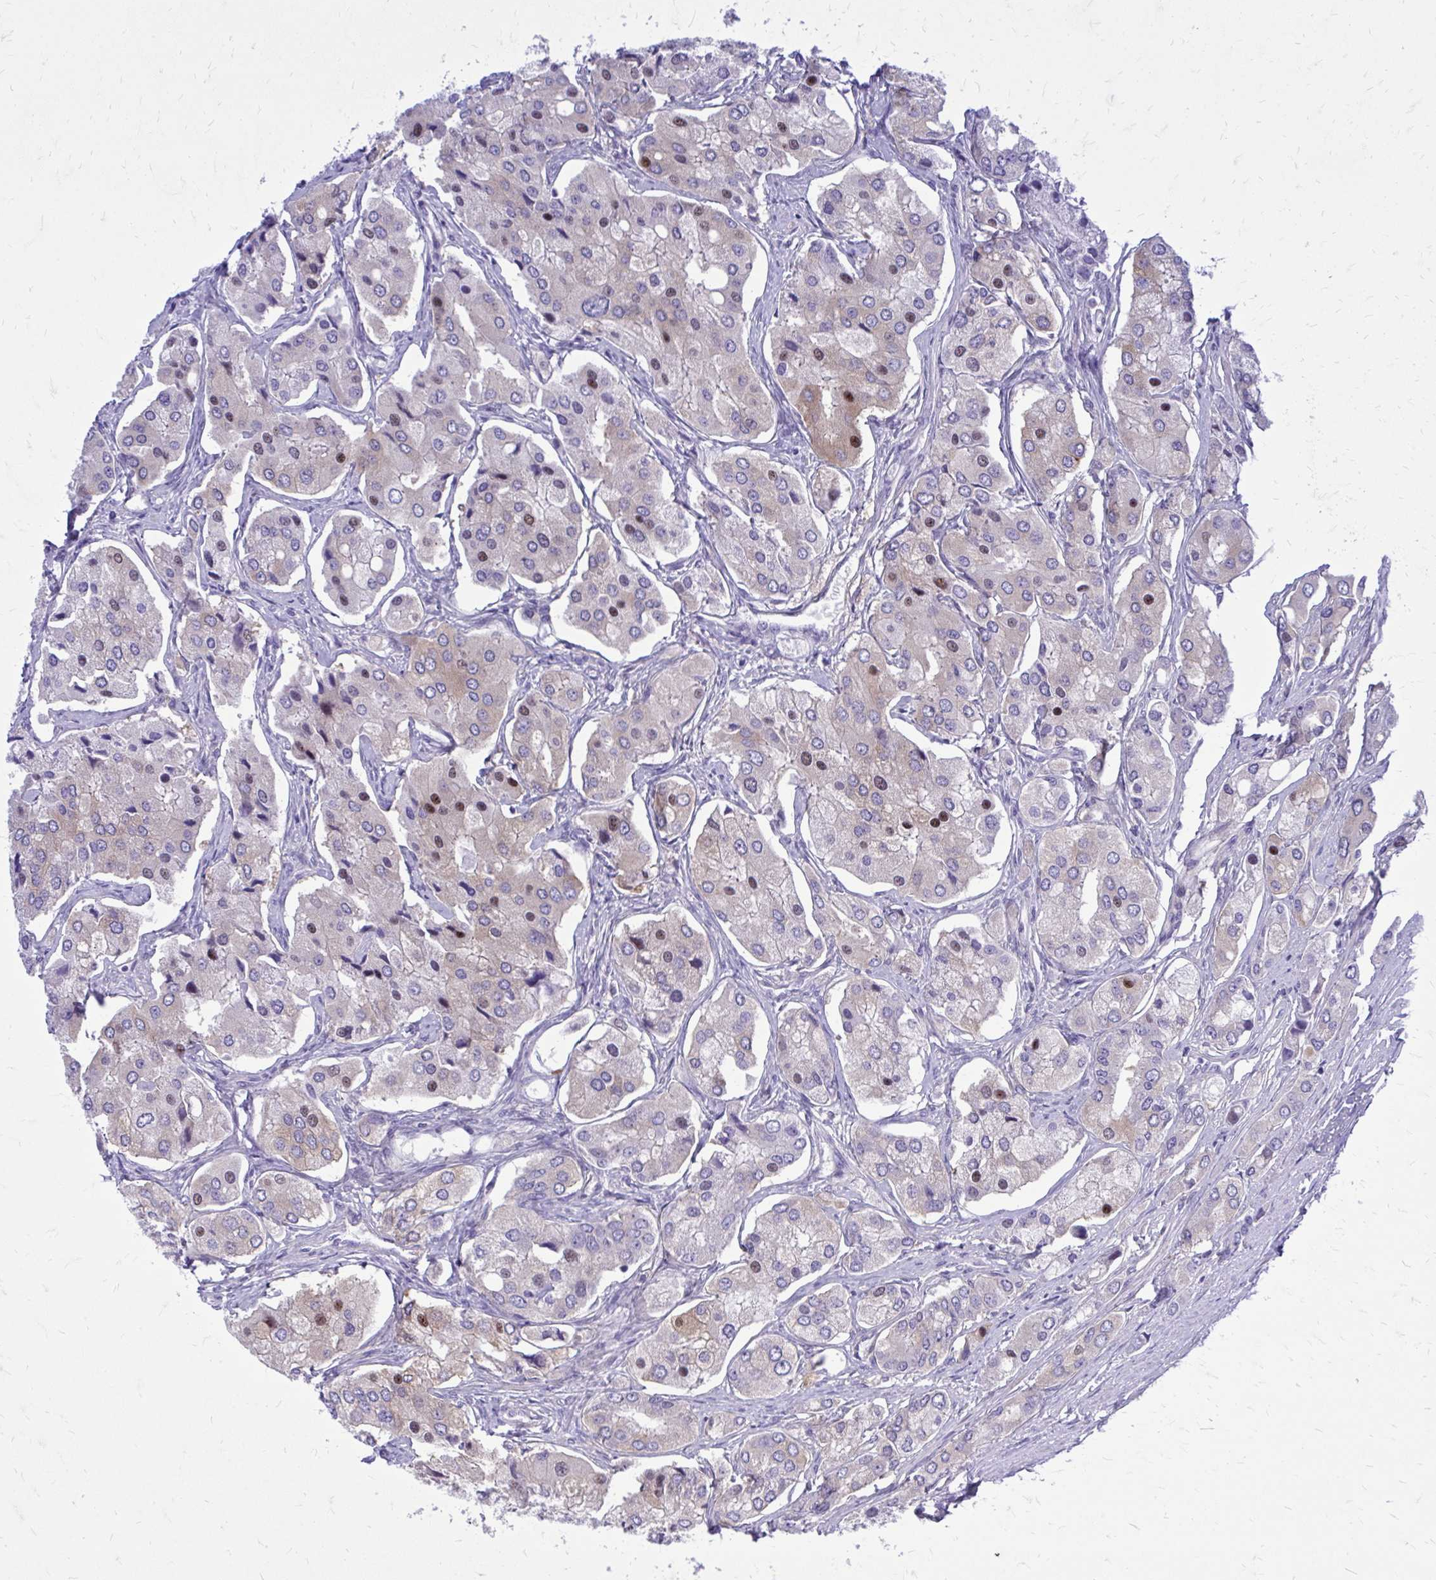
{"staining": {"intensity": "moderate", "quantity": "<25%", "location": "nuclear"}, "tissue": "prostate cancer", "cell_type": "Tumor cells", "image_type": "cancer", "snomed": [{"axis": "morphology", "description": "Adenocarcinoma, Low grade"}, {"axis": "topography", "description": "Prostate"}], "caption": "IHC histopathology image of neoplastic tissue: prostate cancer stained using immunohistochemistry (IHC) displays low levels of moderate protein expression localized specifically in the nuclear of tumor cells, appearing as a nuclear brown color.", "gene": "EPB41L1", "patient": {"sex": "male", "age": 69}}